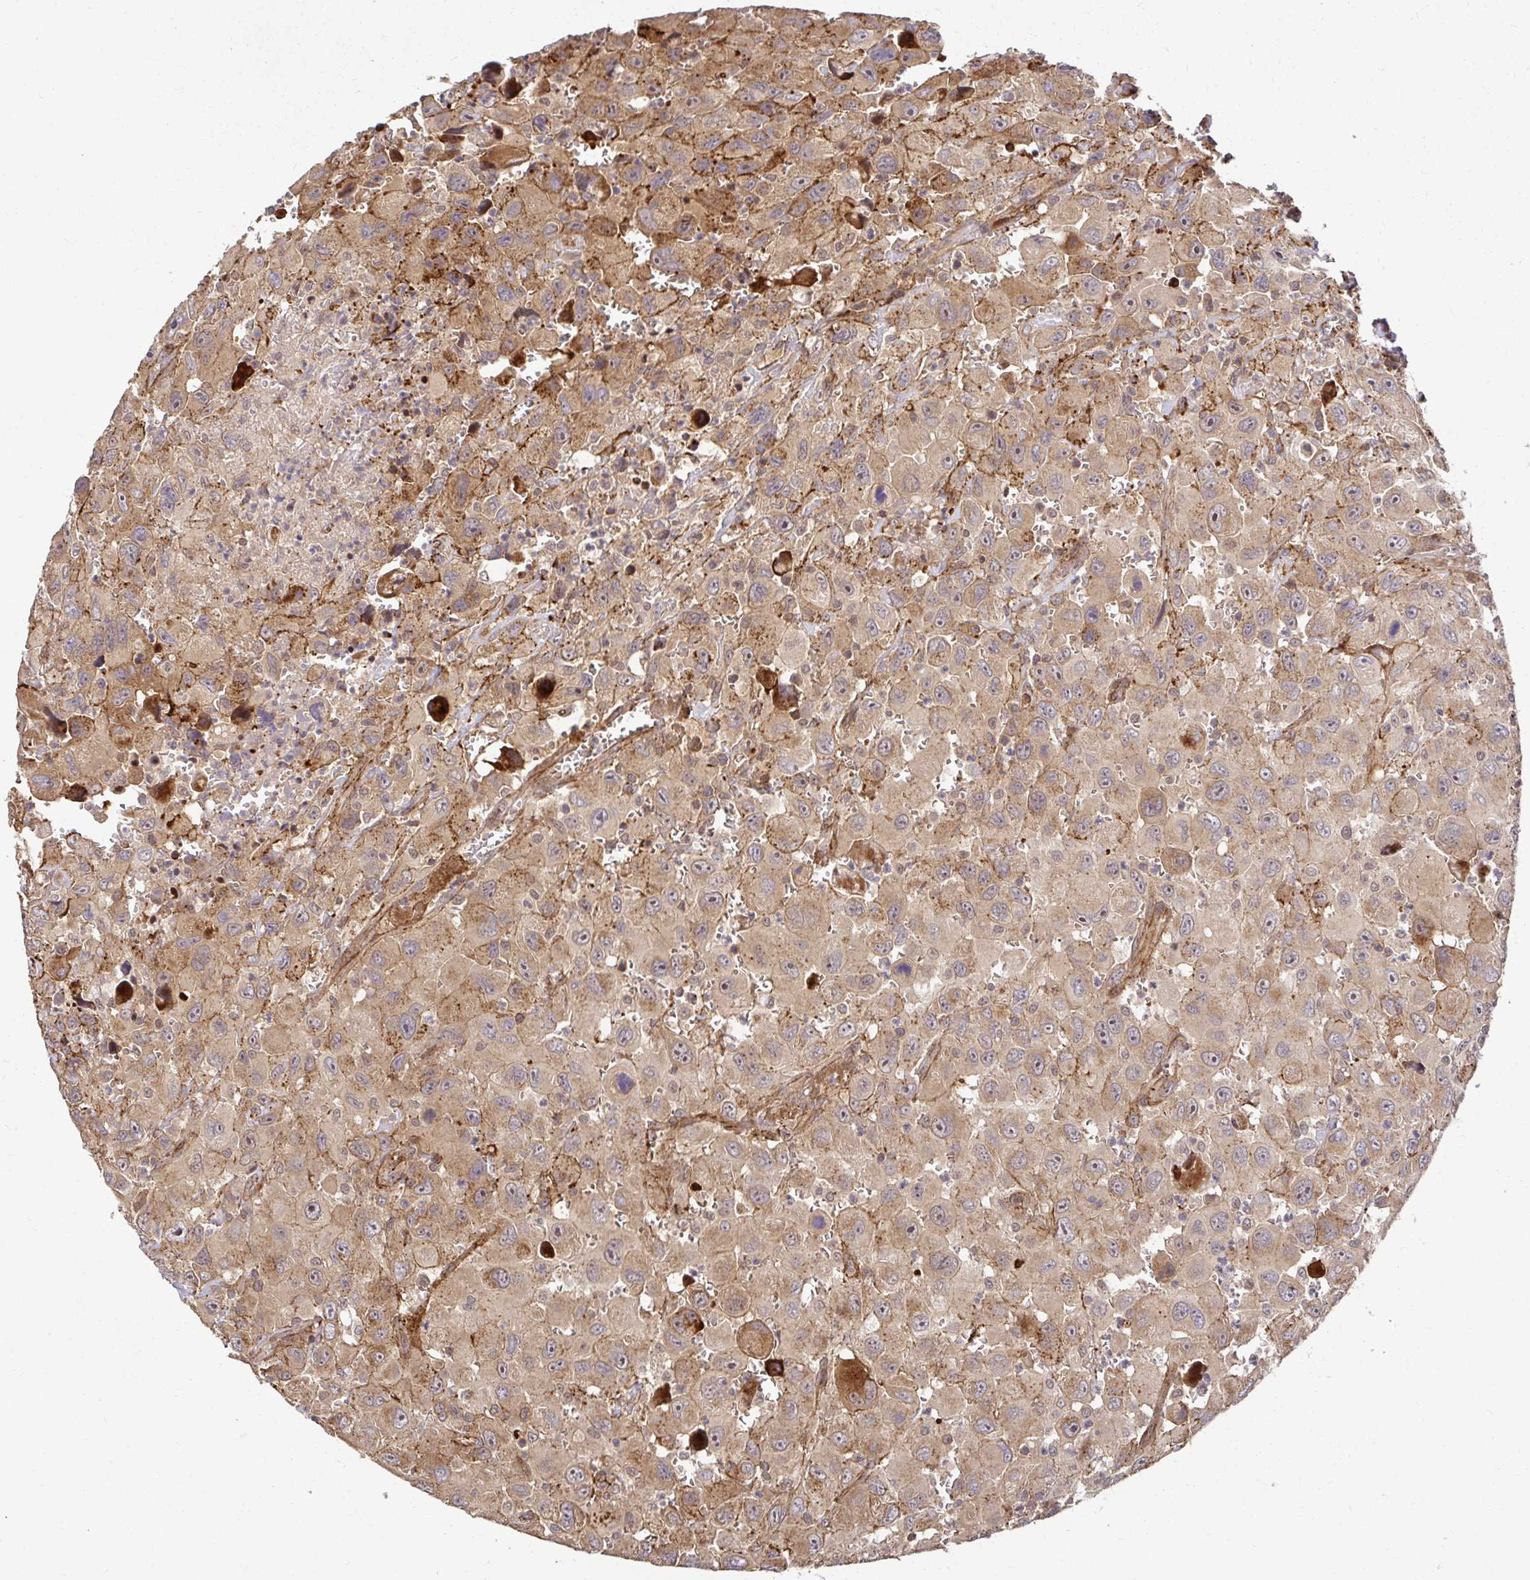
{"staining": {"intensity": "moderate", "quantity": "<25%", "location": "cytoplasmic/membranous"}, "tissue": "head and neck cancer", "cell_type": "Tumor cells", "image_type": "cancer", "snomed": [{"axis": "morphology", "description": "Squamous cell carcinoma, NOS"}, {"axis": "morphology", "description": "Squamous cell carcinoma, metastatic, NOS"}, {"axis": "topography", "description": "Oral tissue"}, {"axis": "topography", "description": "Head-Neck"}], "caption": "Squamous cell carcinoma (head and neck) stained with immunohistochemistry exhibits moderate cytoplasmic/membranous expression in approximately <25% of tumor cells.", "gene": "PSMA4", "patient": {"sex": "female", "age": 85}}